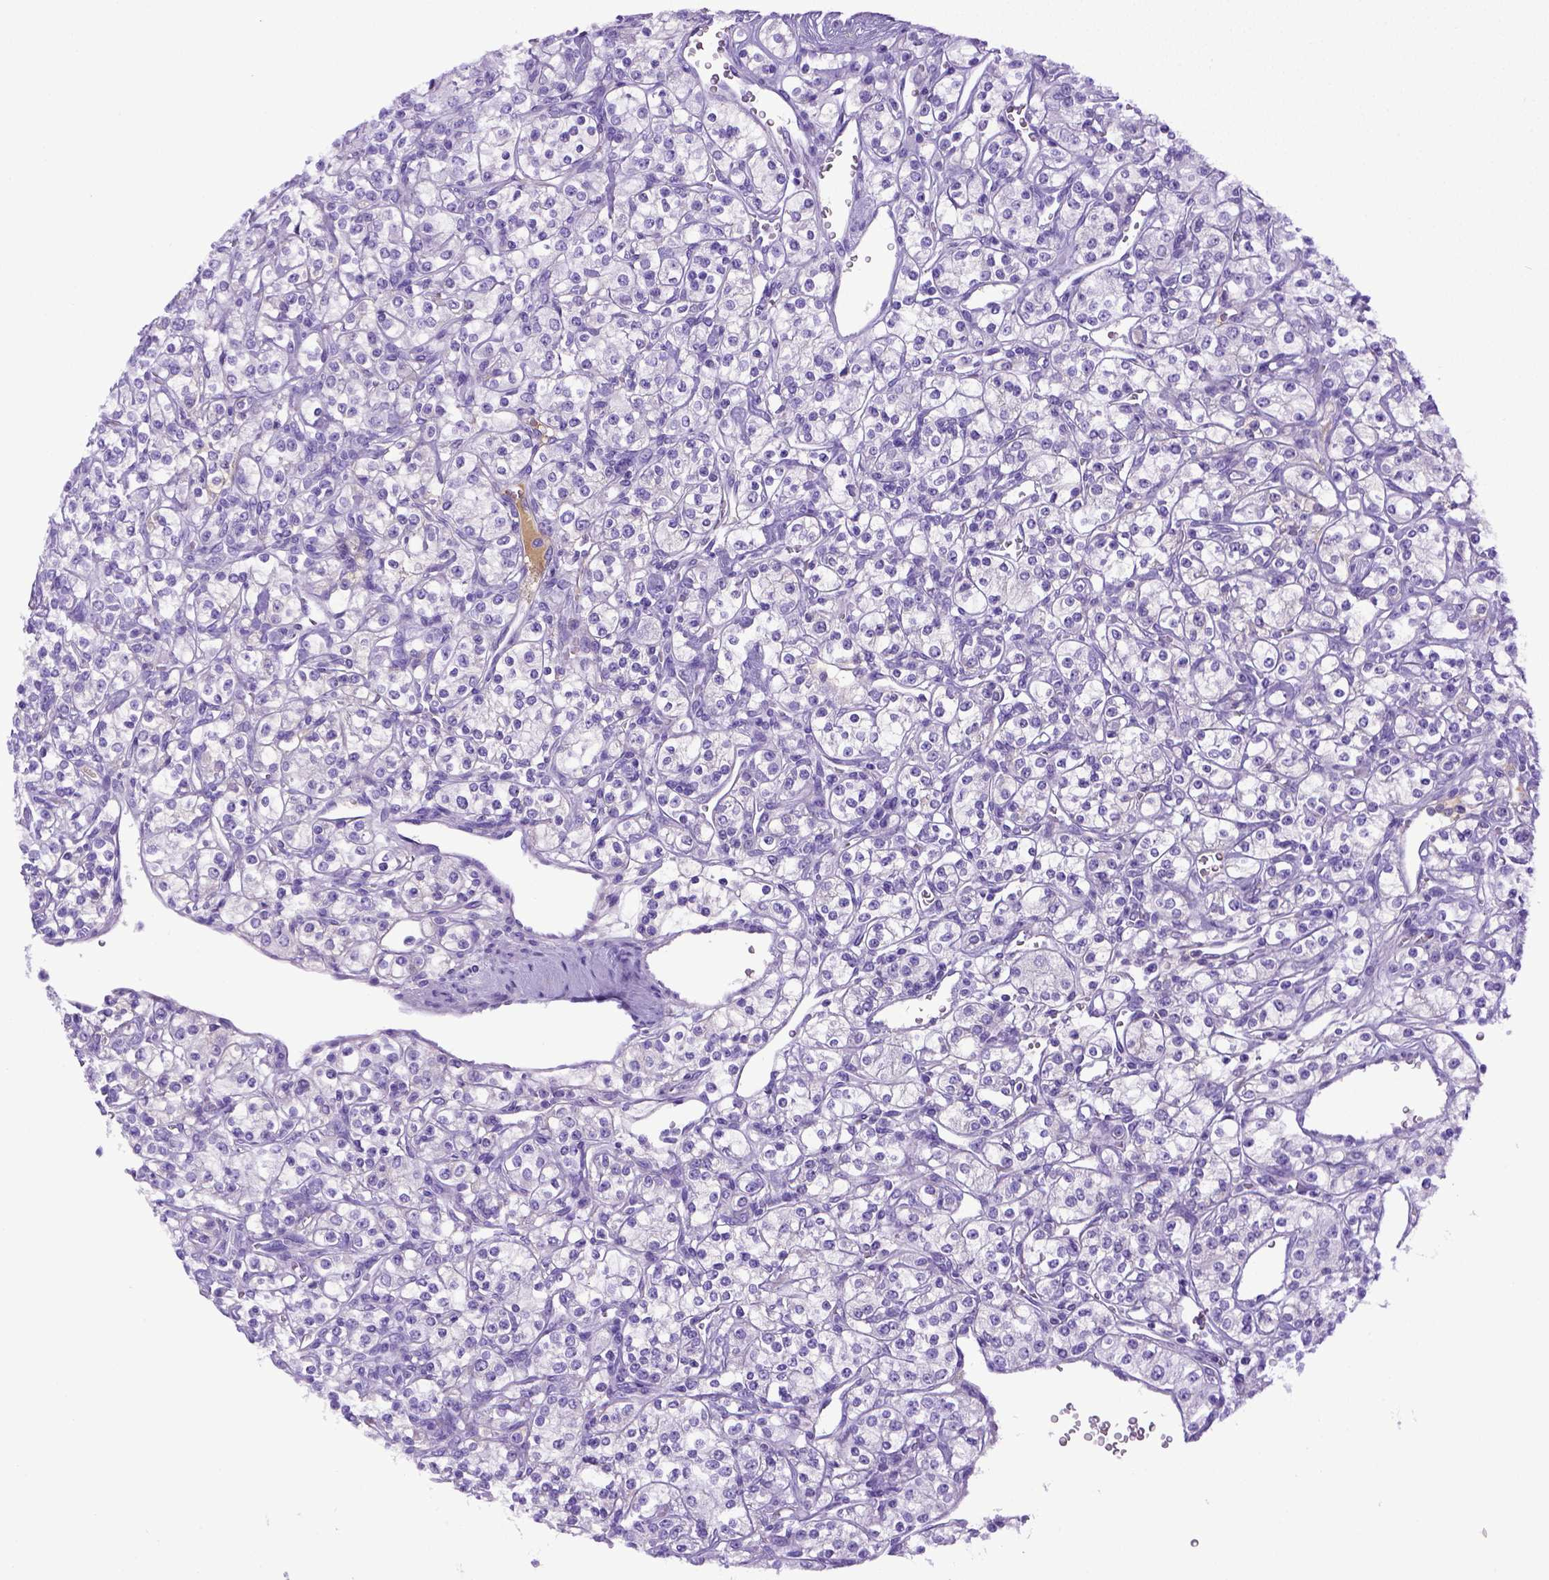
{"staining": {"intensity": "negative", "quantity": "none", "location": "none"}, "tissue": "renal cancer", "cell_type": "Tumor cells", "image_type": "cancer", "snomed": [{"axis": "morphology", "description": "Adenocarcinoma, NOS"}, {"axis": "topography", "description": "Kidney"}], "caption": "Image shows no protein staining in tumor cells of renal adenocarcinoma tissue. (DAB immunohistochemistry with hematoxylin counter stain).", "gene": "ITIH4", "patient": {"sex": "male", "age": 77}}